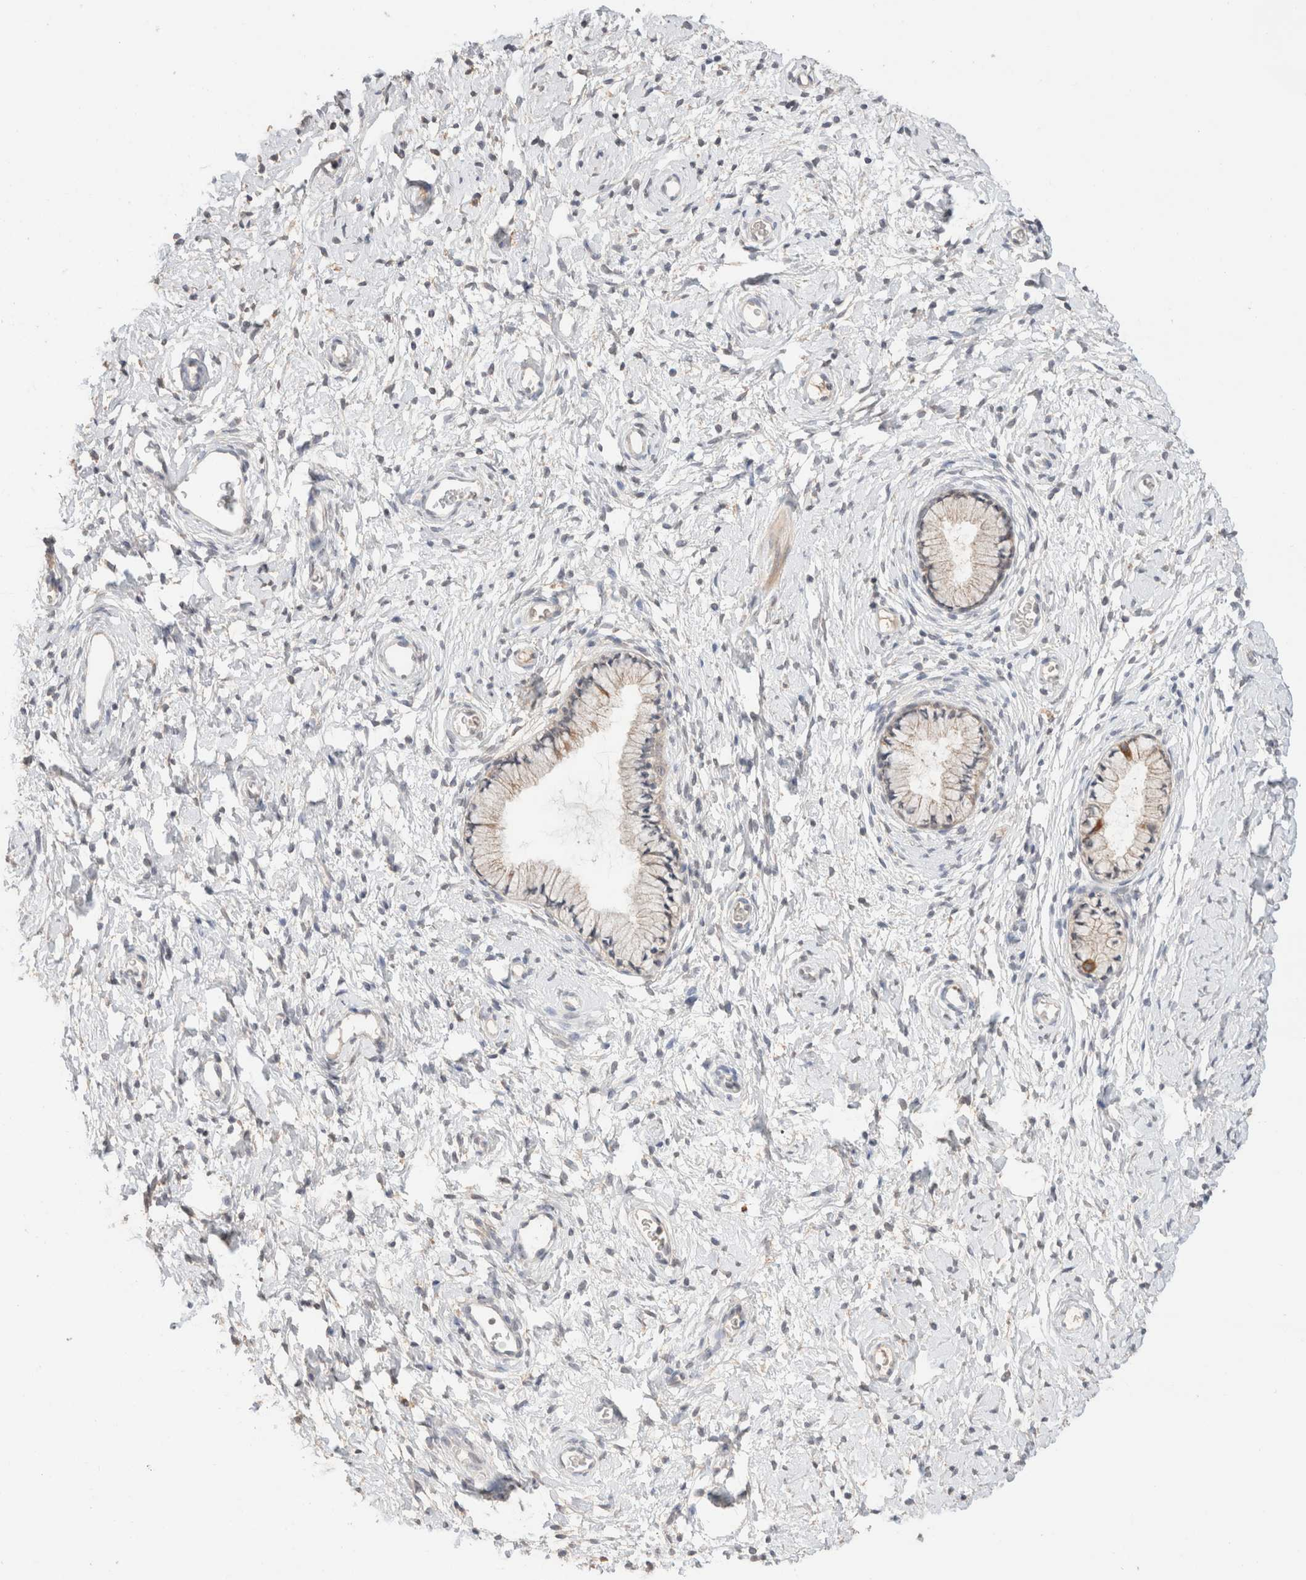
{"staining": {"intensity": "moderate", "quantity": "<25%", "location": "cytoplasmic/membranous"}, "tissue": "cervix", "cell_type": "Glandular cells", "image_type": "normal", "snomed": [{"axis": "morphology", "description": "Normal tissue, NOS"}, {"axis": "topography", "description": "Cervix"}], "caption": "High-power microscopy captured an immunohistochemistry (IHC) photomicrograph of unremarkable cervix, revealing moderate cytoplasmic/membranous positivity in approximately <25% of glandular cells.", "gene": "TRIM41", "patient": {"sex": "female", "age": 72}}